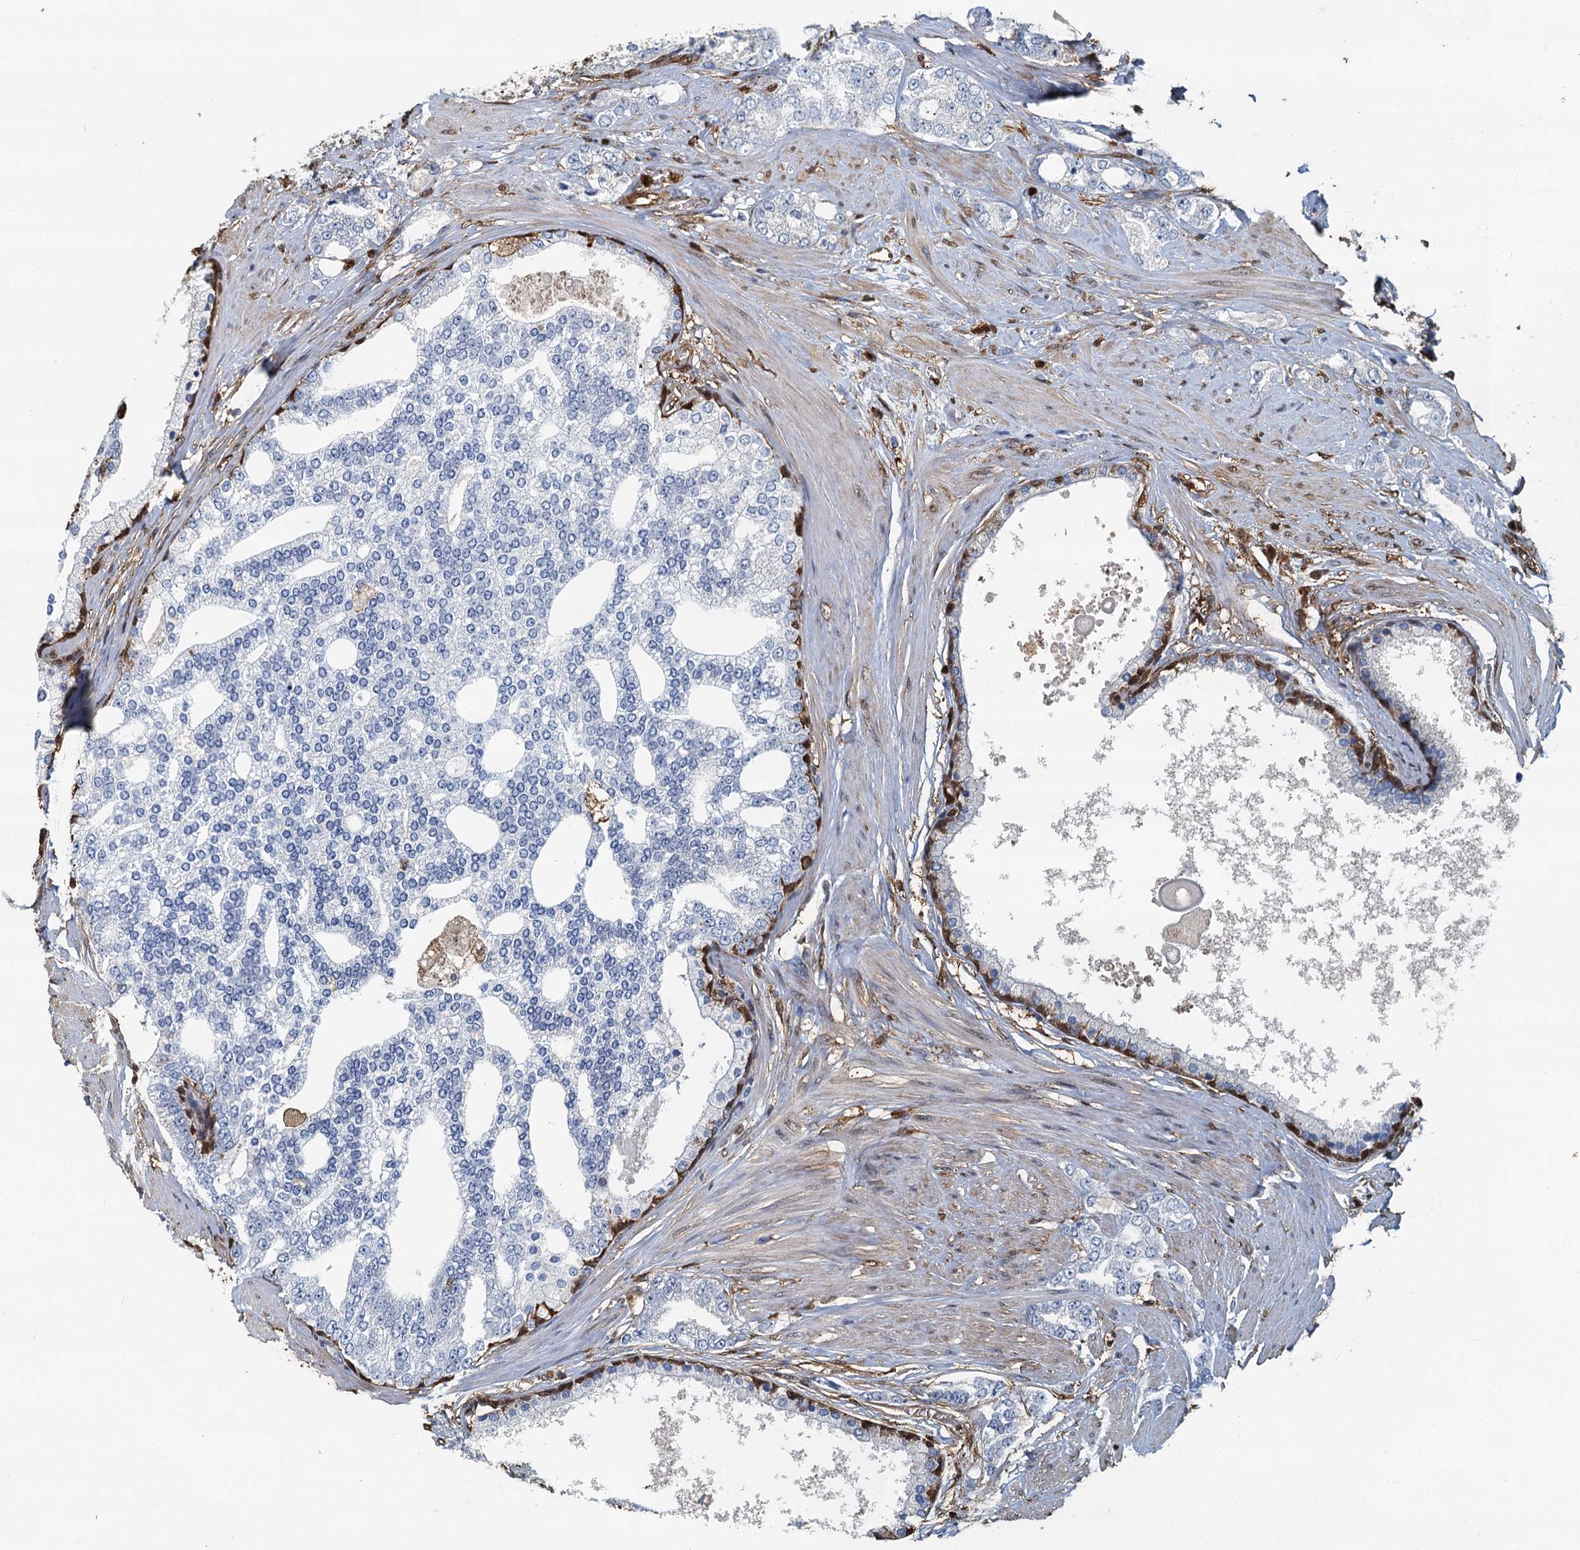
{"staining": {"intensity": "negative", "quantity": "none", "location": "none"}, "tissue": "prostate cancer", "cell_type": "Tumor cells", "image_type": "cancer", "snomed": [{"axis": "morphology", "description": "Adenocarcinoma, High grade"}, {"axis": "topography", "description": "Prostate"}], "caption": "Immunohistochemical staining of prostate high-grade adenocarcinoma displays no significant staining in tumor cells.", "gene": "S100A6", "patient": {"sex": "male", "age": 64}}